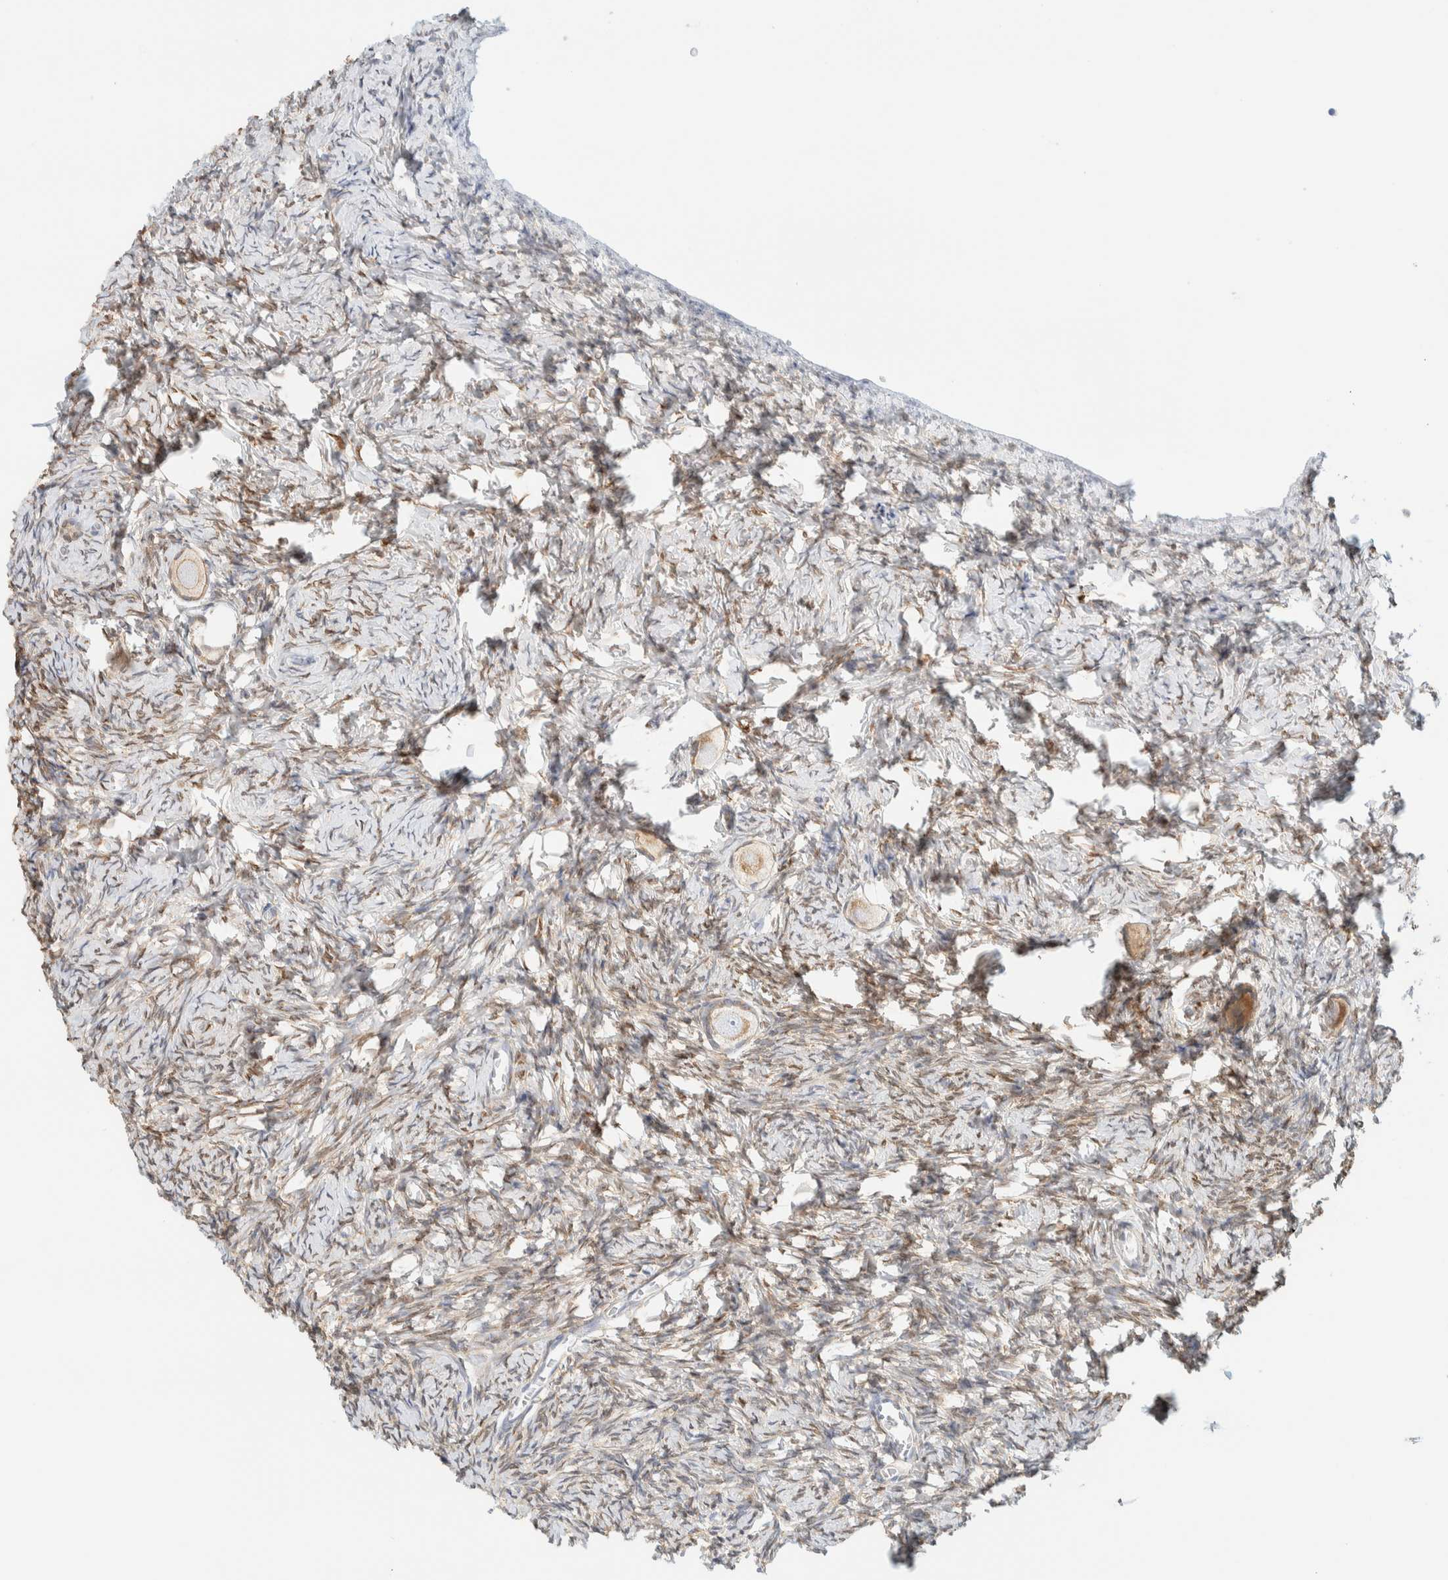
{"staining": {"intensity": "moderate", "quantity": ">75%", "location": "cytoplasmic/membranous"}, "tissue": "ovary", "cell_type": "Follicle cells", "image_type": "normal", "snomed": [{"axis": "morphology", "description": "Normal tissue, NOS"}, {"axis": "topography", "description": "Ovary"}], "caption": "Immunohistochemistry (DAB) staining of unremarkable ovary reveals moderate cytoplasmic/membranous protein expression in about >75% of follicle cells.", "gene": "NT5C", "patient": {"sex": "female", "age": 27}}